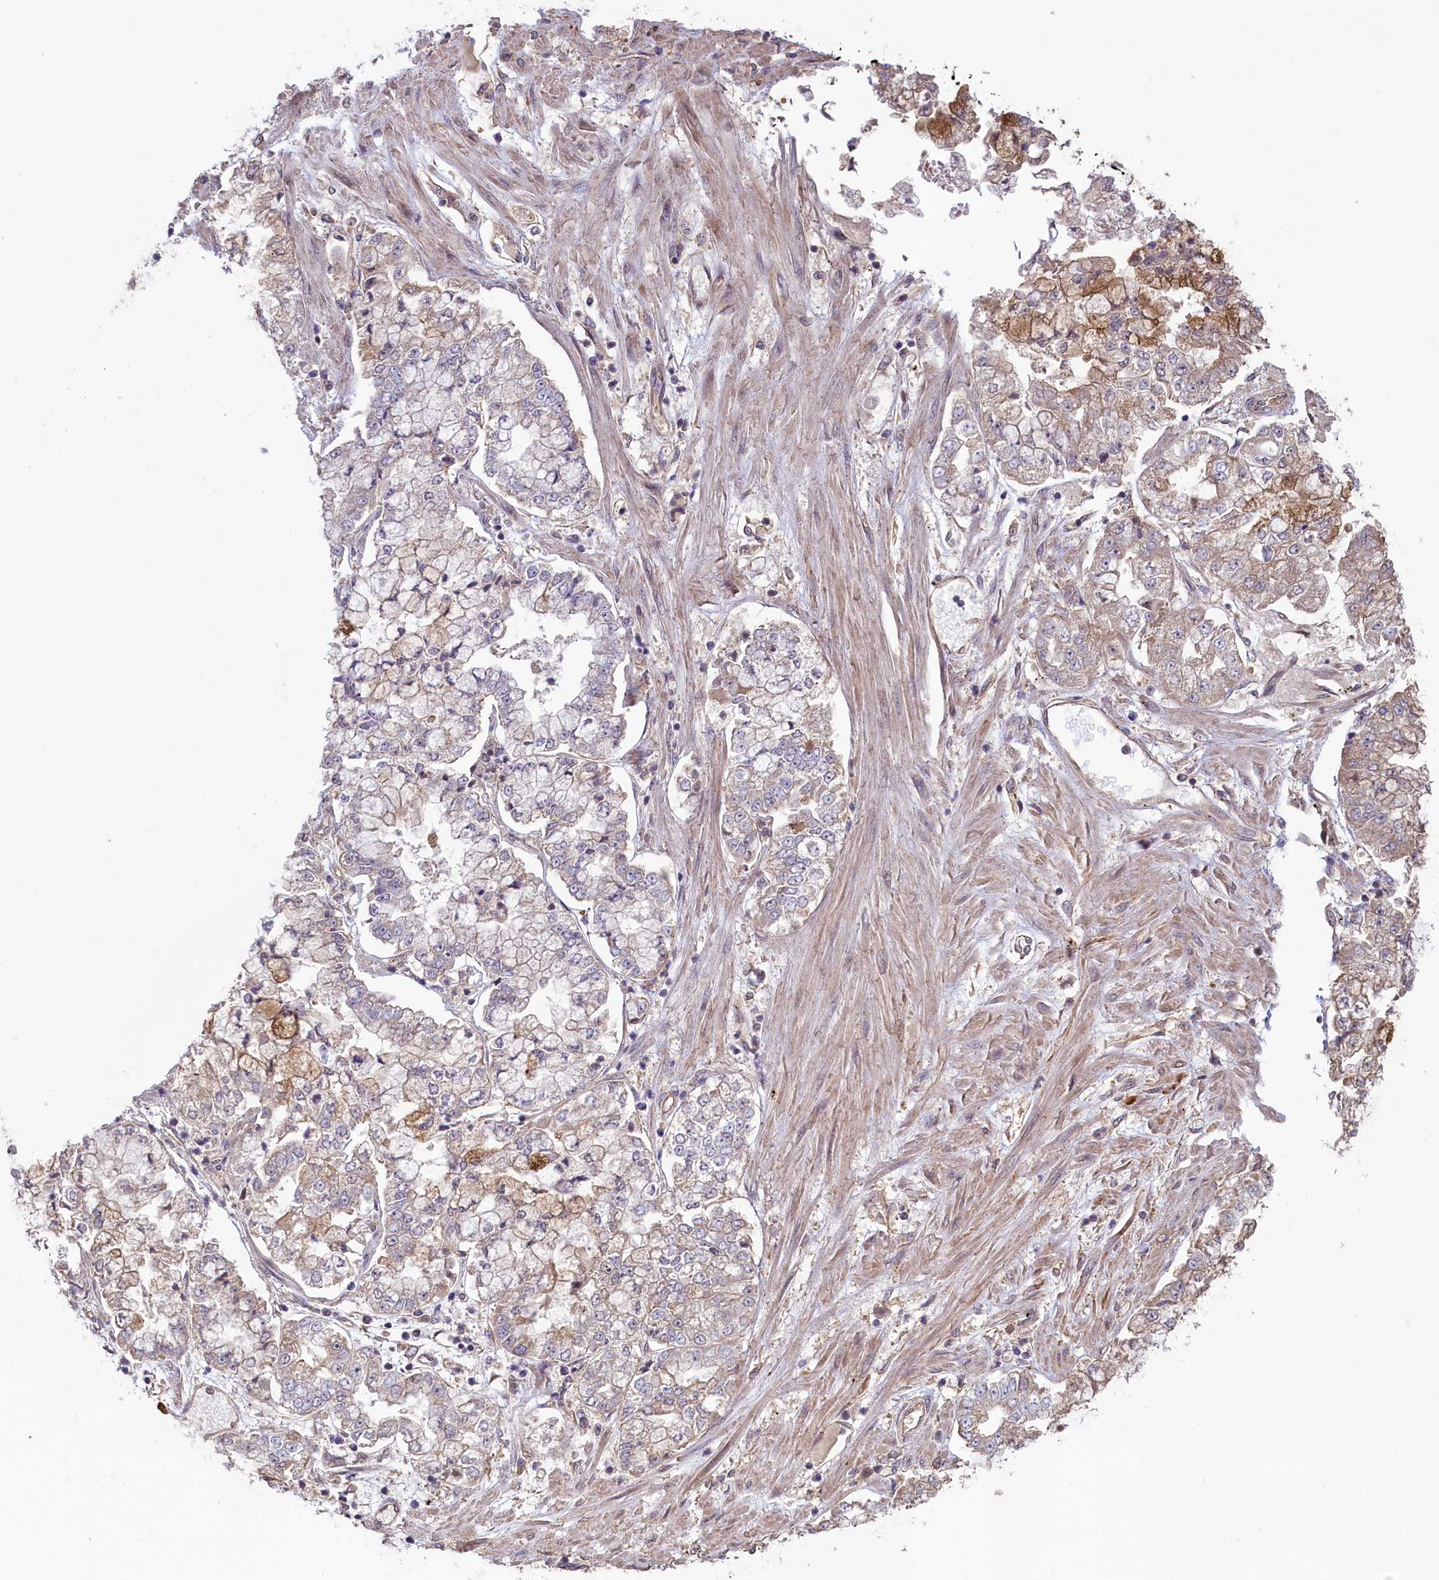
{"staining": {"intensity": "weak", "quantity": "25%-75%", "location": "cytoplasmic/membranous"}, "tissue": "stomach cancer", "cell_type": "Tumor cells", "image_type": "cancer", "snomed": [{"axis": "morphology", "description": "Adenocarcinoma, NOS"}, {"axis": "topography", "description": "Stomach"}], "caption": "Immunohistochemistry photomicrograph of stomach cancer (adenocarcinoma) stained for a protein (brown), which exhibits low levels of weak cytoplasmic/membranous positivity in approximately 25%-75% of tumor cells.", "gene": "CIAO2B", "patient": {"sex": "male", "age": 76}}